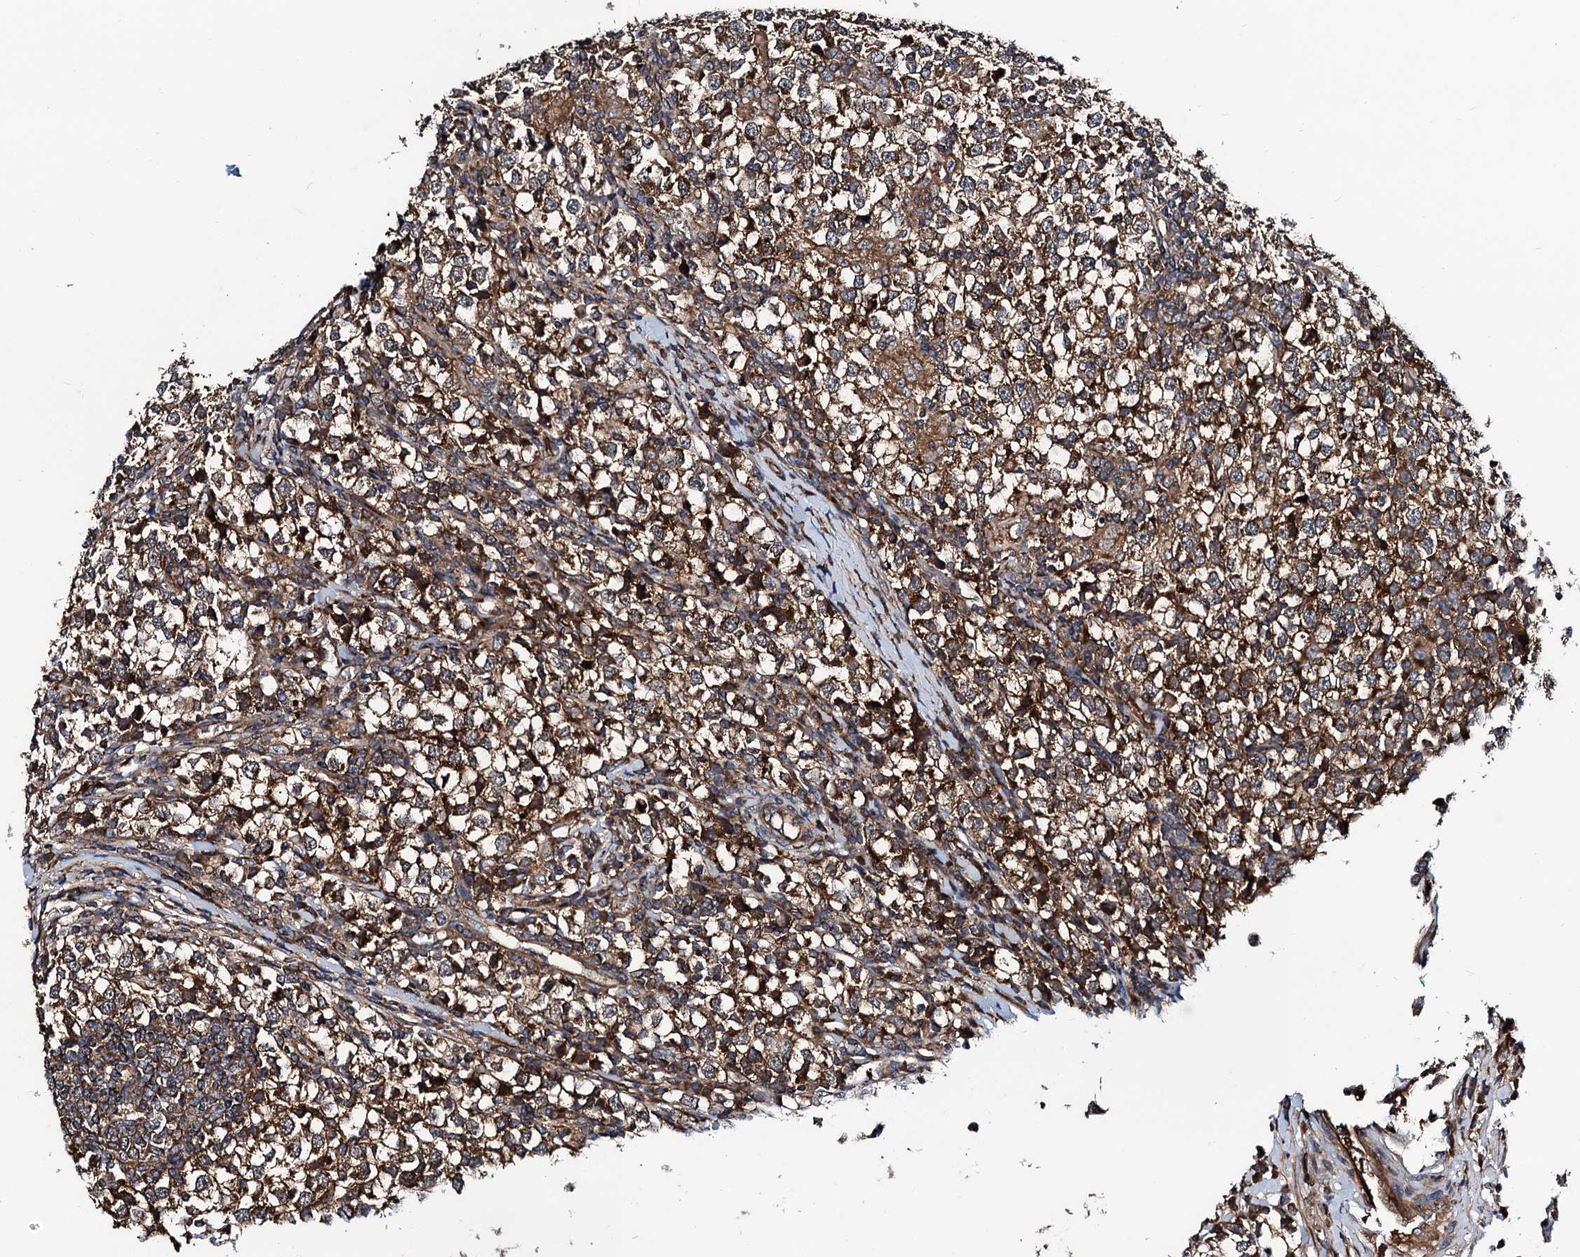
{"staining": {"intensity": "strong", "quantity": ">75%", "location": "cytoplasmic/membranous"}, "tissue": "testis cancer", "cell_type": "Tumor cells", "image_type": "cancer", "snomed": [{"axis": "morphology", "description": "Seminoma, NOS"}, {"axis": "topography", "description": "Testis"}], "caption": "Testis cancer (seminoma) was stained to show a protein in brown. There is high levels of strong cytoplasmic/membranous positivity in about >75% of tumor cells.", "gene": "NEK1", "patient": {"sex": "male", "age": 65}}